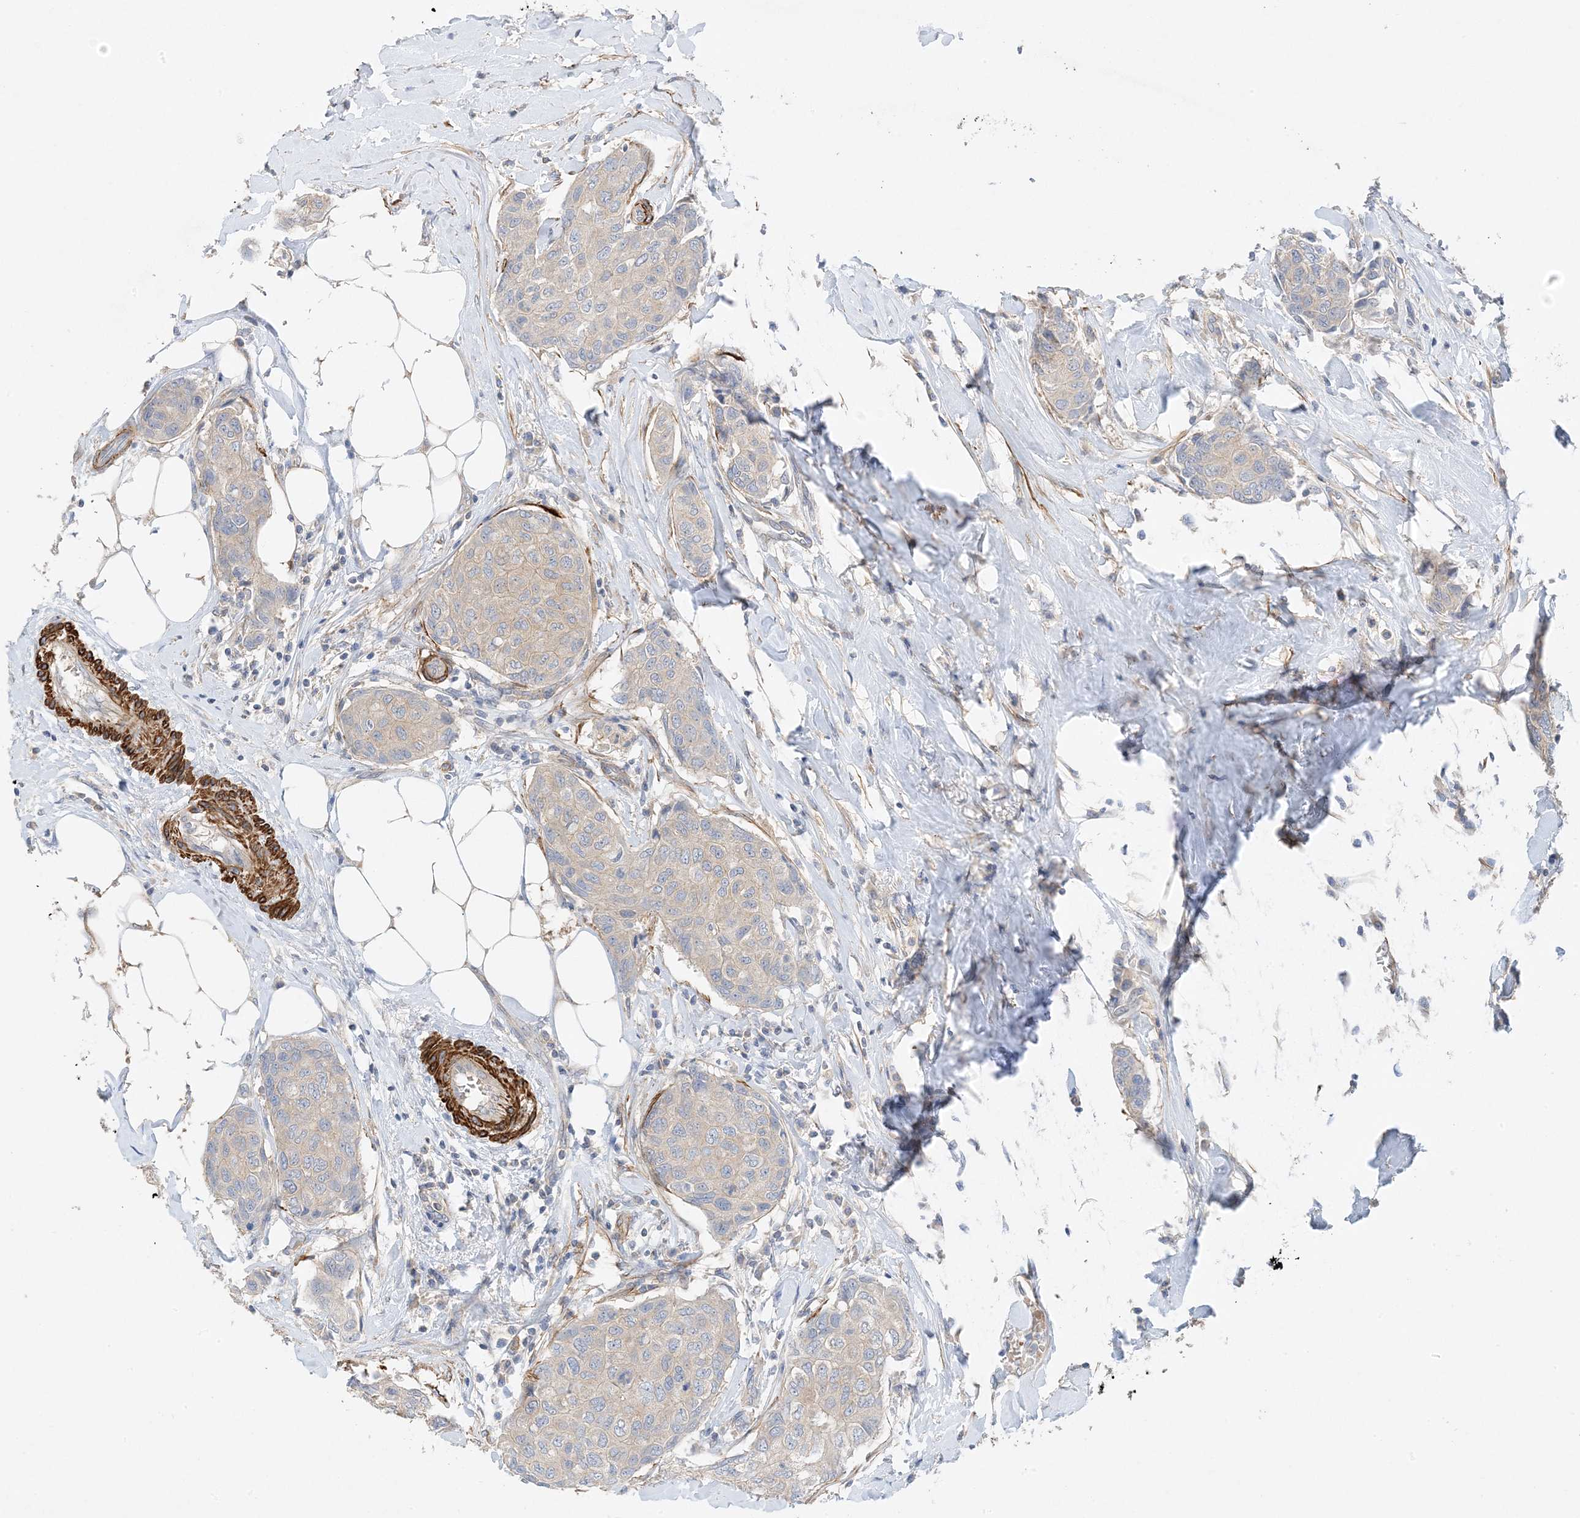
{"staining": {"intensity": "weak", "quantity": "<25%", "location": "cytoplasmic/membranous"}, "tissue": "breast cancer", "cell_type": "Tumor cells", "image_type": "cancer", "snomed": [{"axis": "morphology", "description": "Duct carcinoma"}, {"axis": "topography", "description": "Breast"}], "caption": "Infiltrating ductal carcinoma (breast) was stained to show a protein in brown. There is no significant staining in tumor cells.", "gene": "KIFBP", "patient": {"sex": "female", "age": 80}}